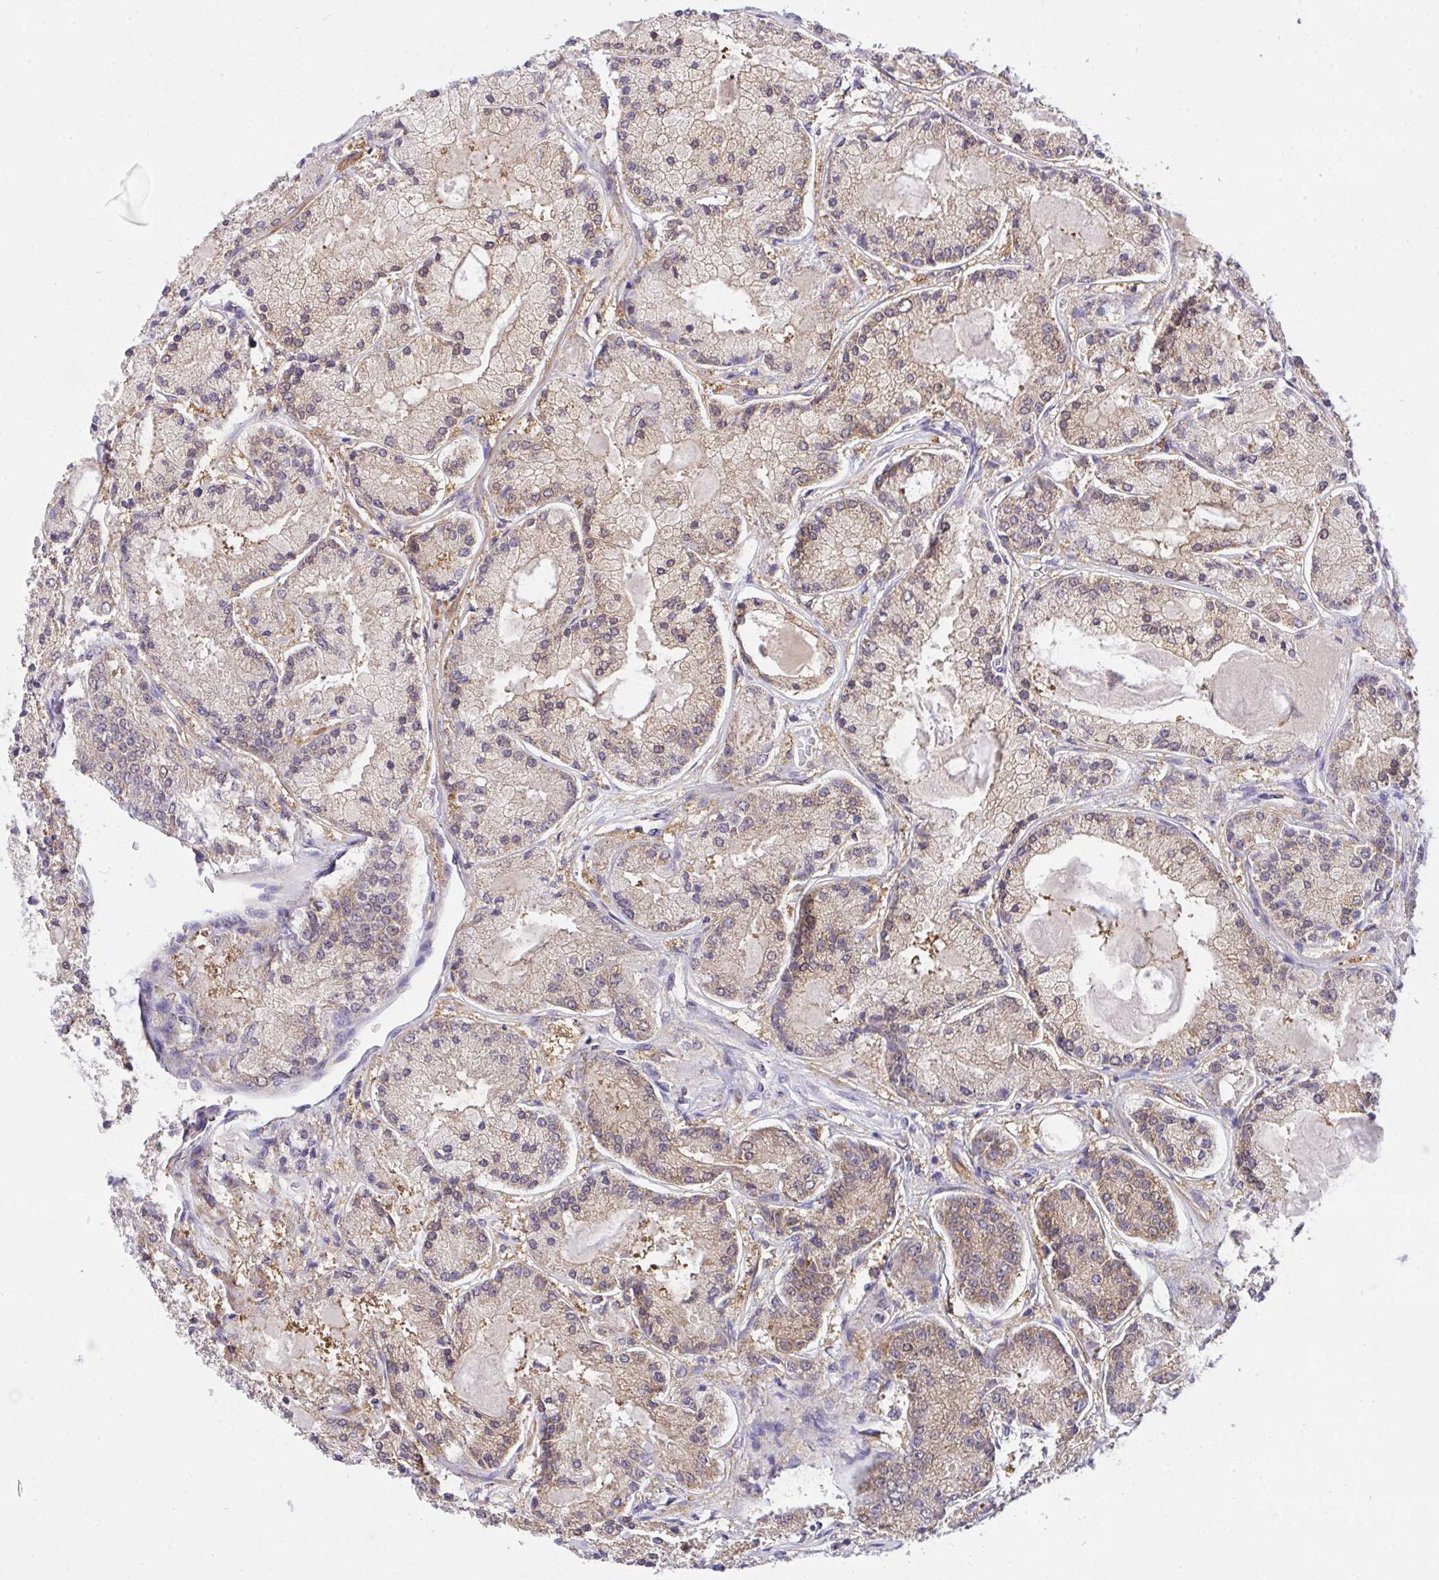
{"staining": {"intensity": "weak", "quantity": ">75%", "location": "cytoplasmic/membranous"}, "tissue": "prostate cancer", "cell_type": "Tumor cells", "image_type": "cancer", "snomed": [{"axis": "morphology", "description": "Adenocarcinoma, High grade"}, {"axis": "topography", "description": "Prostate"}], "caption": "Prostate cancer (high-grade adenocarcinoma) was stained to show a protein in brown. There is low levels of weak cytoplasmic/membranous positivity in about >75% of tumor cells. (Stains: DAB in brown, nuclei in blue, Microscopy: brightfield microscopy at high magnification).", "gene": "C19orf54", "patient": {"sex": "male", "age": 67}}